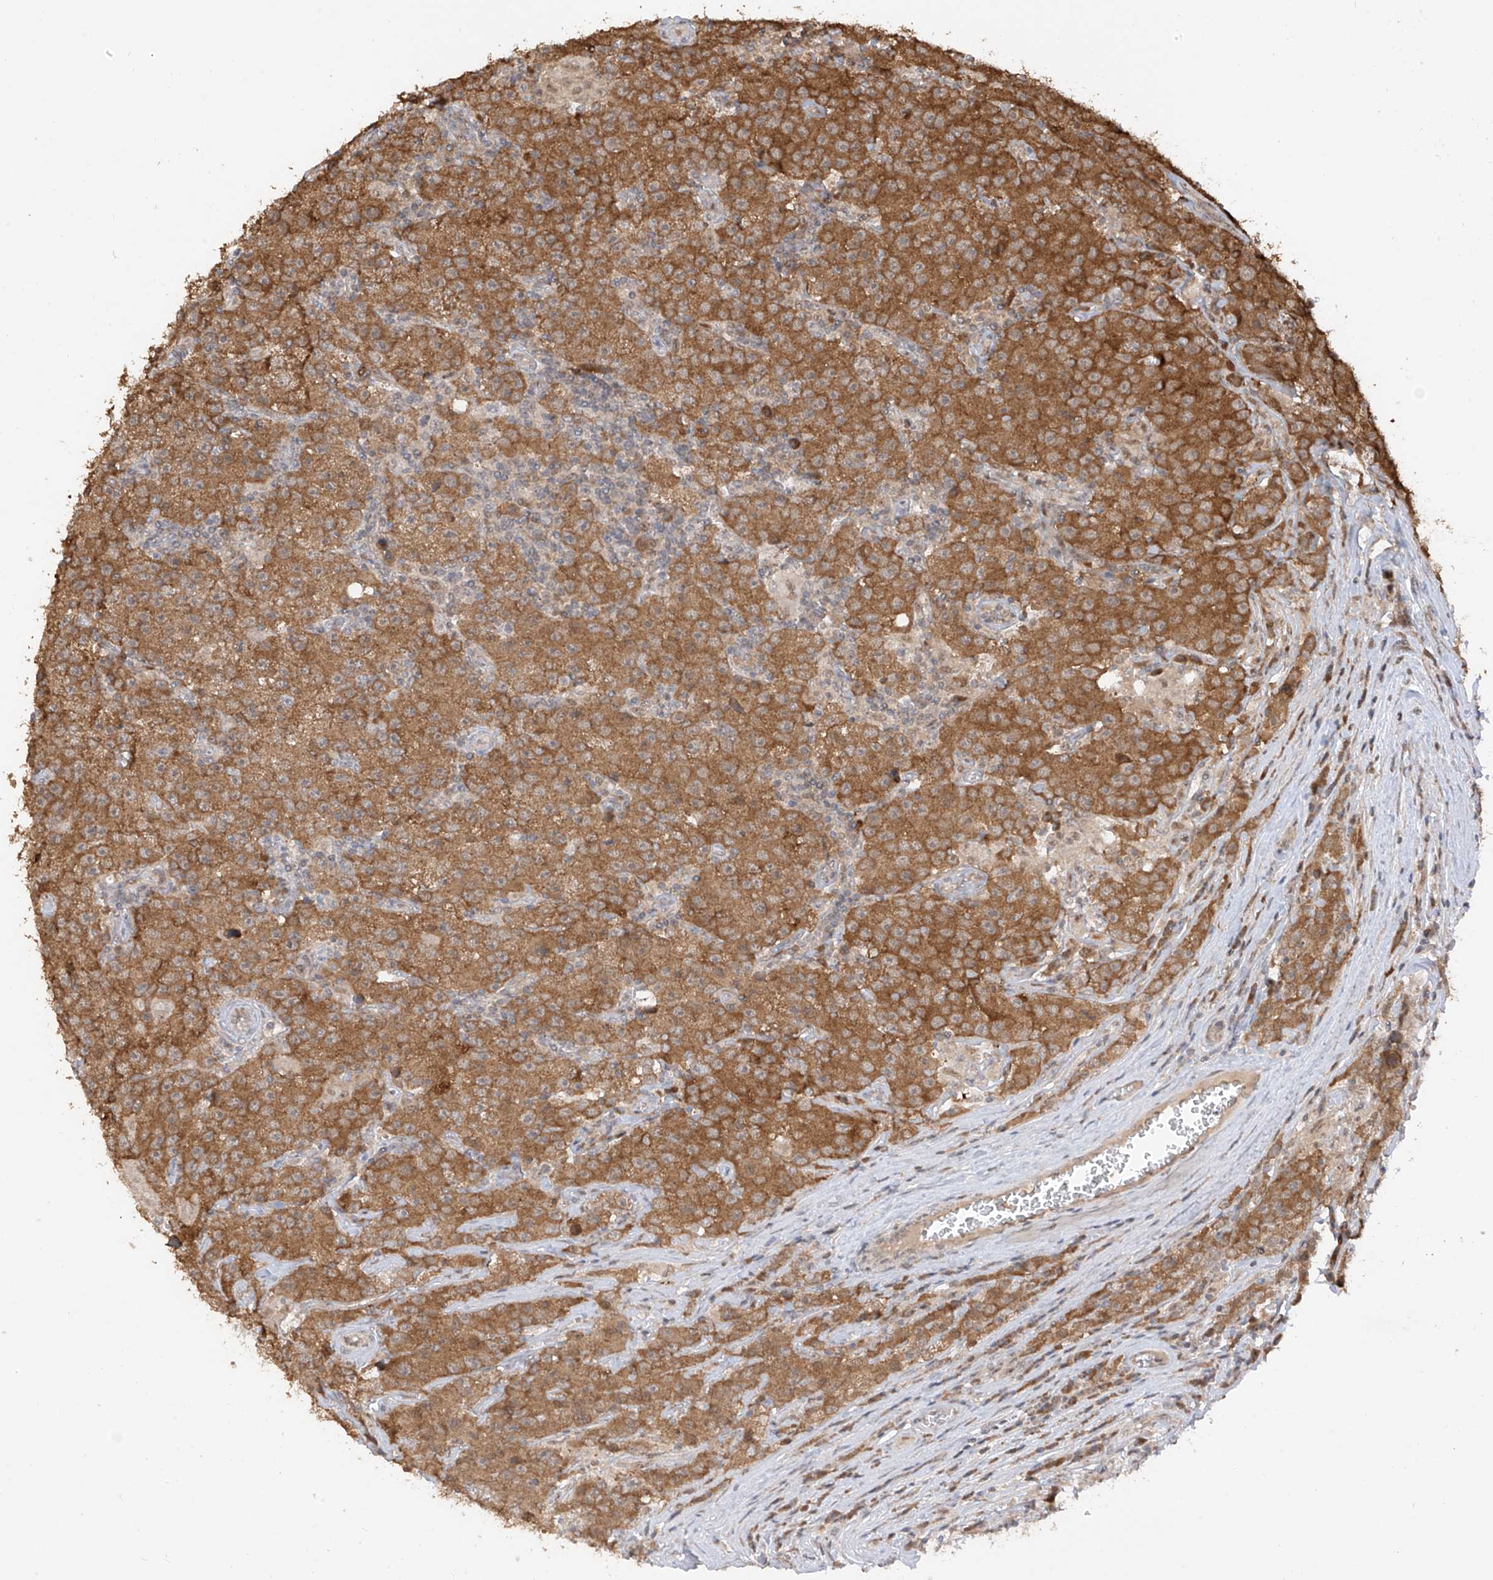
{"staining": {"intensity": "moderate", "quantity": ">75%", "location": "cytoplasmic/membranous"}, "tissue": "testis cancer", "cell_type": "Tumor cells", "image_type": "cancer", "snomed": [{"axis": "morphology", "description": "Seminoma, NOS"}, {"axis": "morphology", "description": "Carcinoma, Embryonal, NOS"}, {"axis": "topography", "description": "Testis"}], "caption": "Approximately >75% of tumor cells in human testis cancer (seminoma) reveal moderate cytoplasmic/membranous protein positivity as visualized by brown immunohistochemical staining.", "gene": "COLGALT2", "patient": {"sex": "male", "age": 43}}